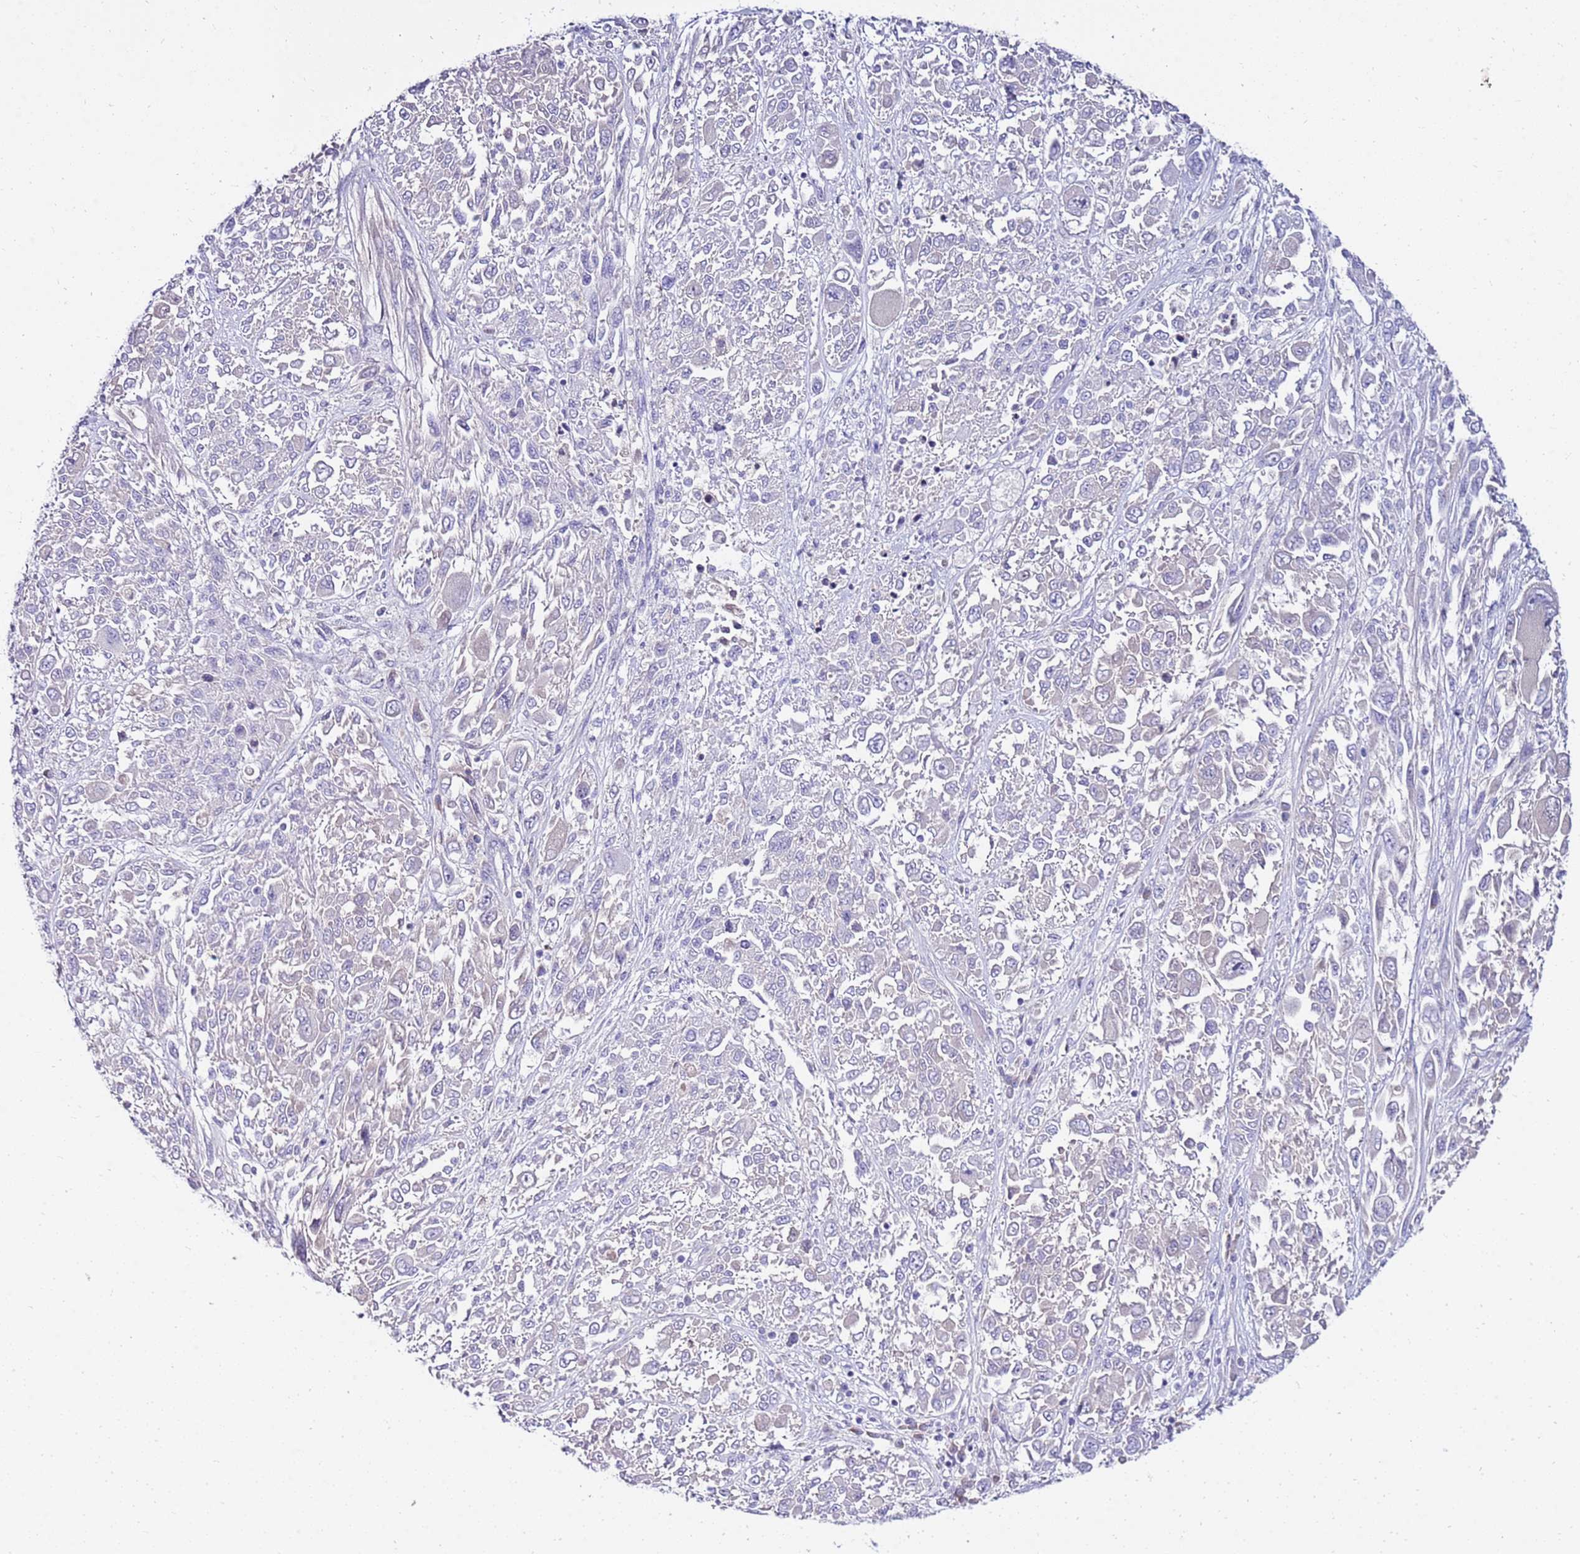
{"staining": {"intensity": "negative", "quantity": "none", "location": "none"}, "tissue": "melanoma", "cell_type": "Tumor cells", "image_type": "cancer", "snomed": [{"axis": "morphology", "description": "Malignant melanoma, NOS"}, {"axis": "topography", "description": "Skin"}], "caption": "A histopathology image of melanoma stained for a protein exhibits no brown staining in tumor cells.", "gene": "EVPLL", "patient": {"sex": "female", "age": 91}}